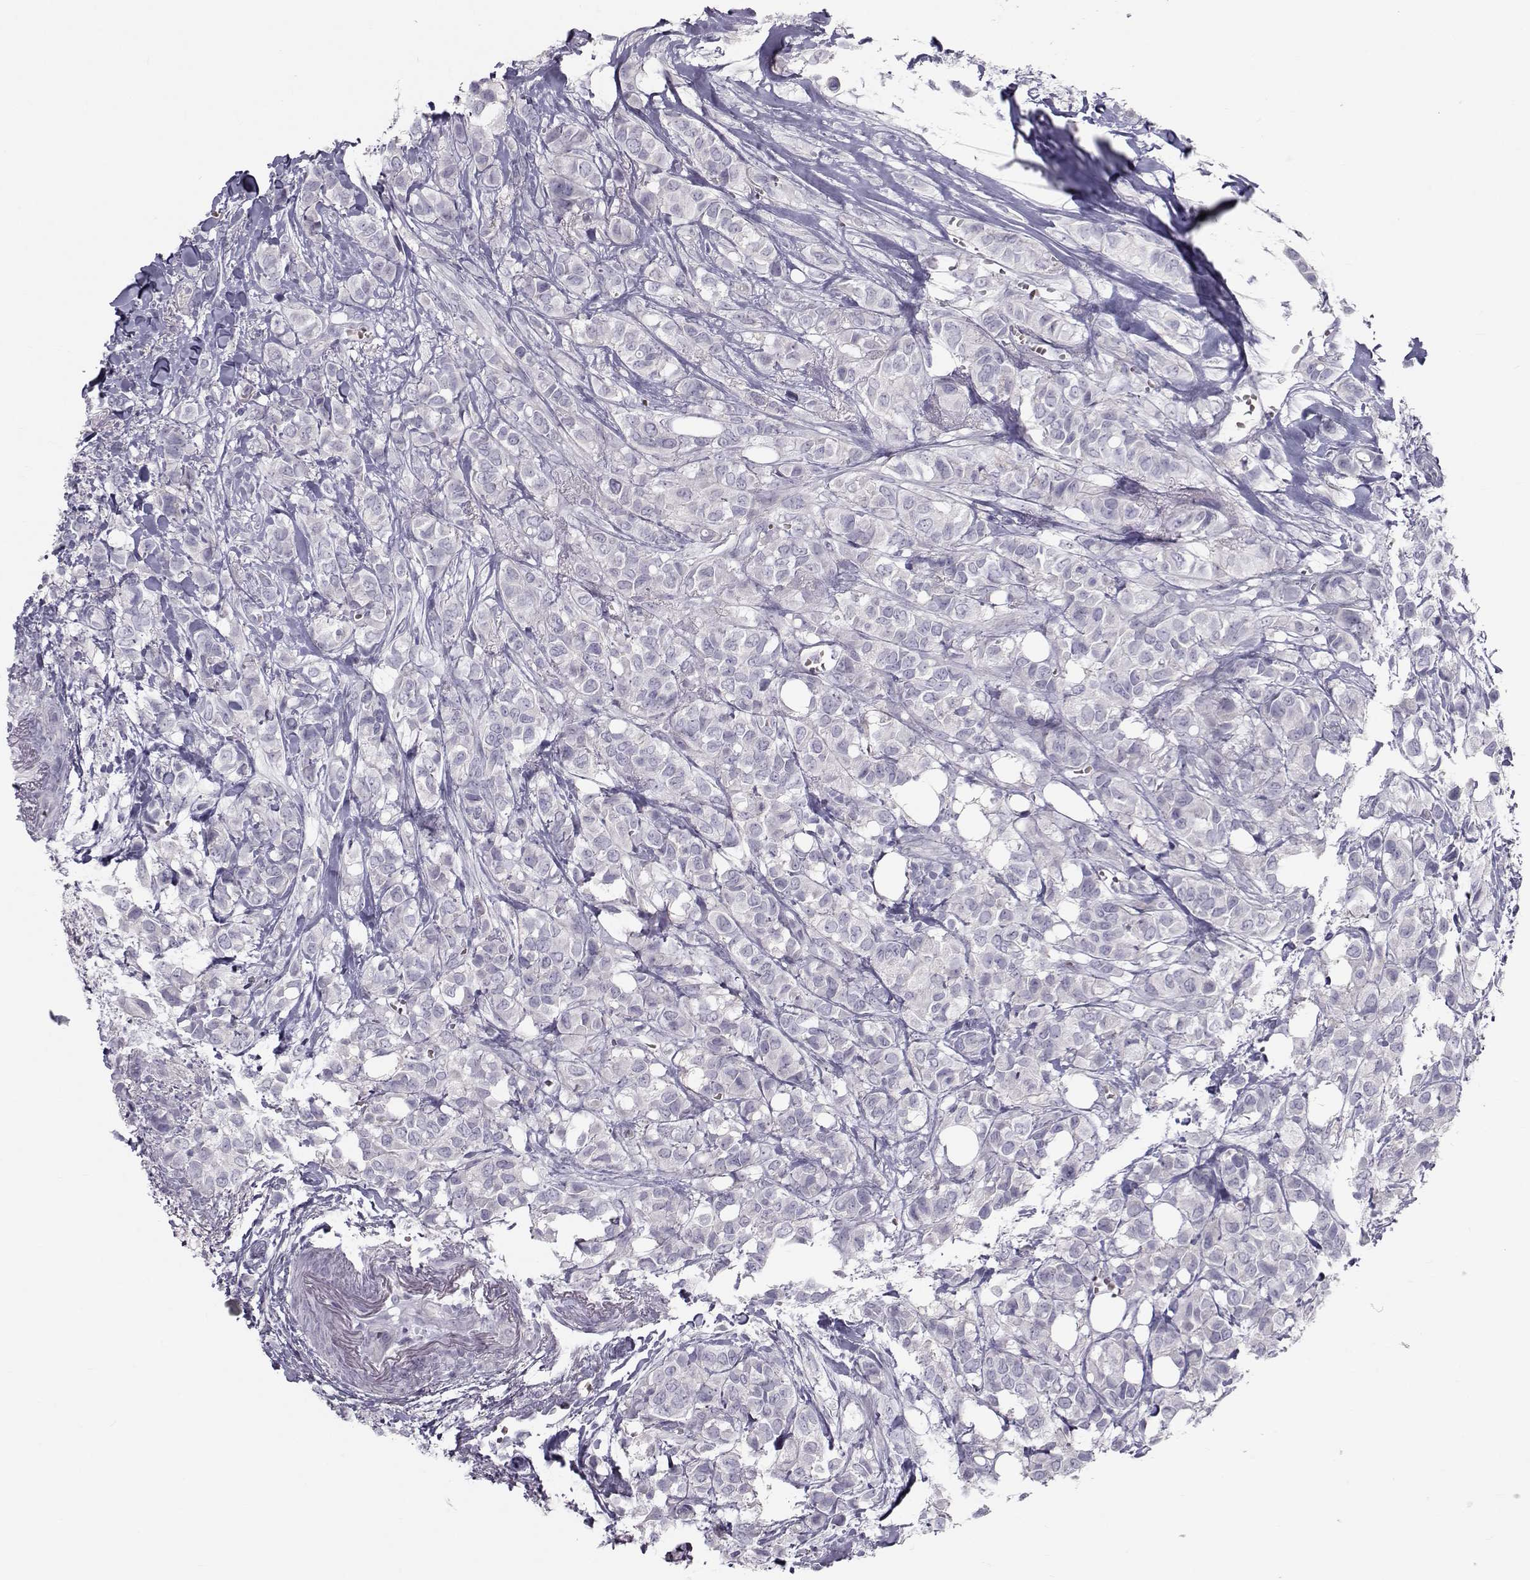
{"staining": {"intensity": "negative", "quantity": "none", "location": "none"}, "tissue": "breast cancer", "cell_type": "Tumor cells", "image_type": "cancer", "snomed": [{"axis": "morphology", "description": "Duct carcinoma"}, {"axis": "topography", "description": "Breast"}], "caption": "Immunohistochemistry of human breast cancer exhibits no positivity in tumor cells.", "gene": "GARIN3", "patient": {"sex": "female", "age": 85}}